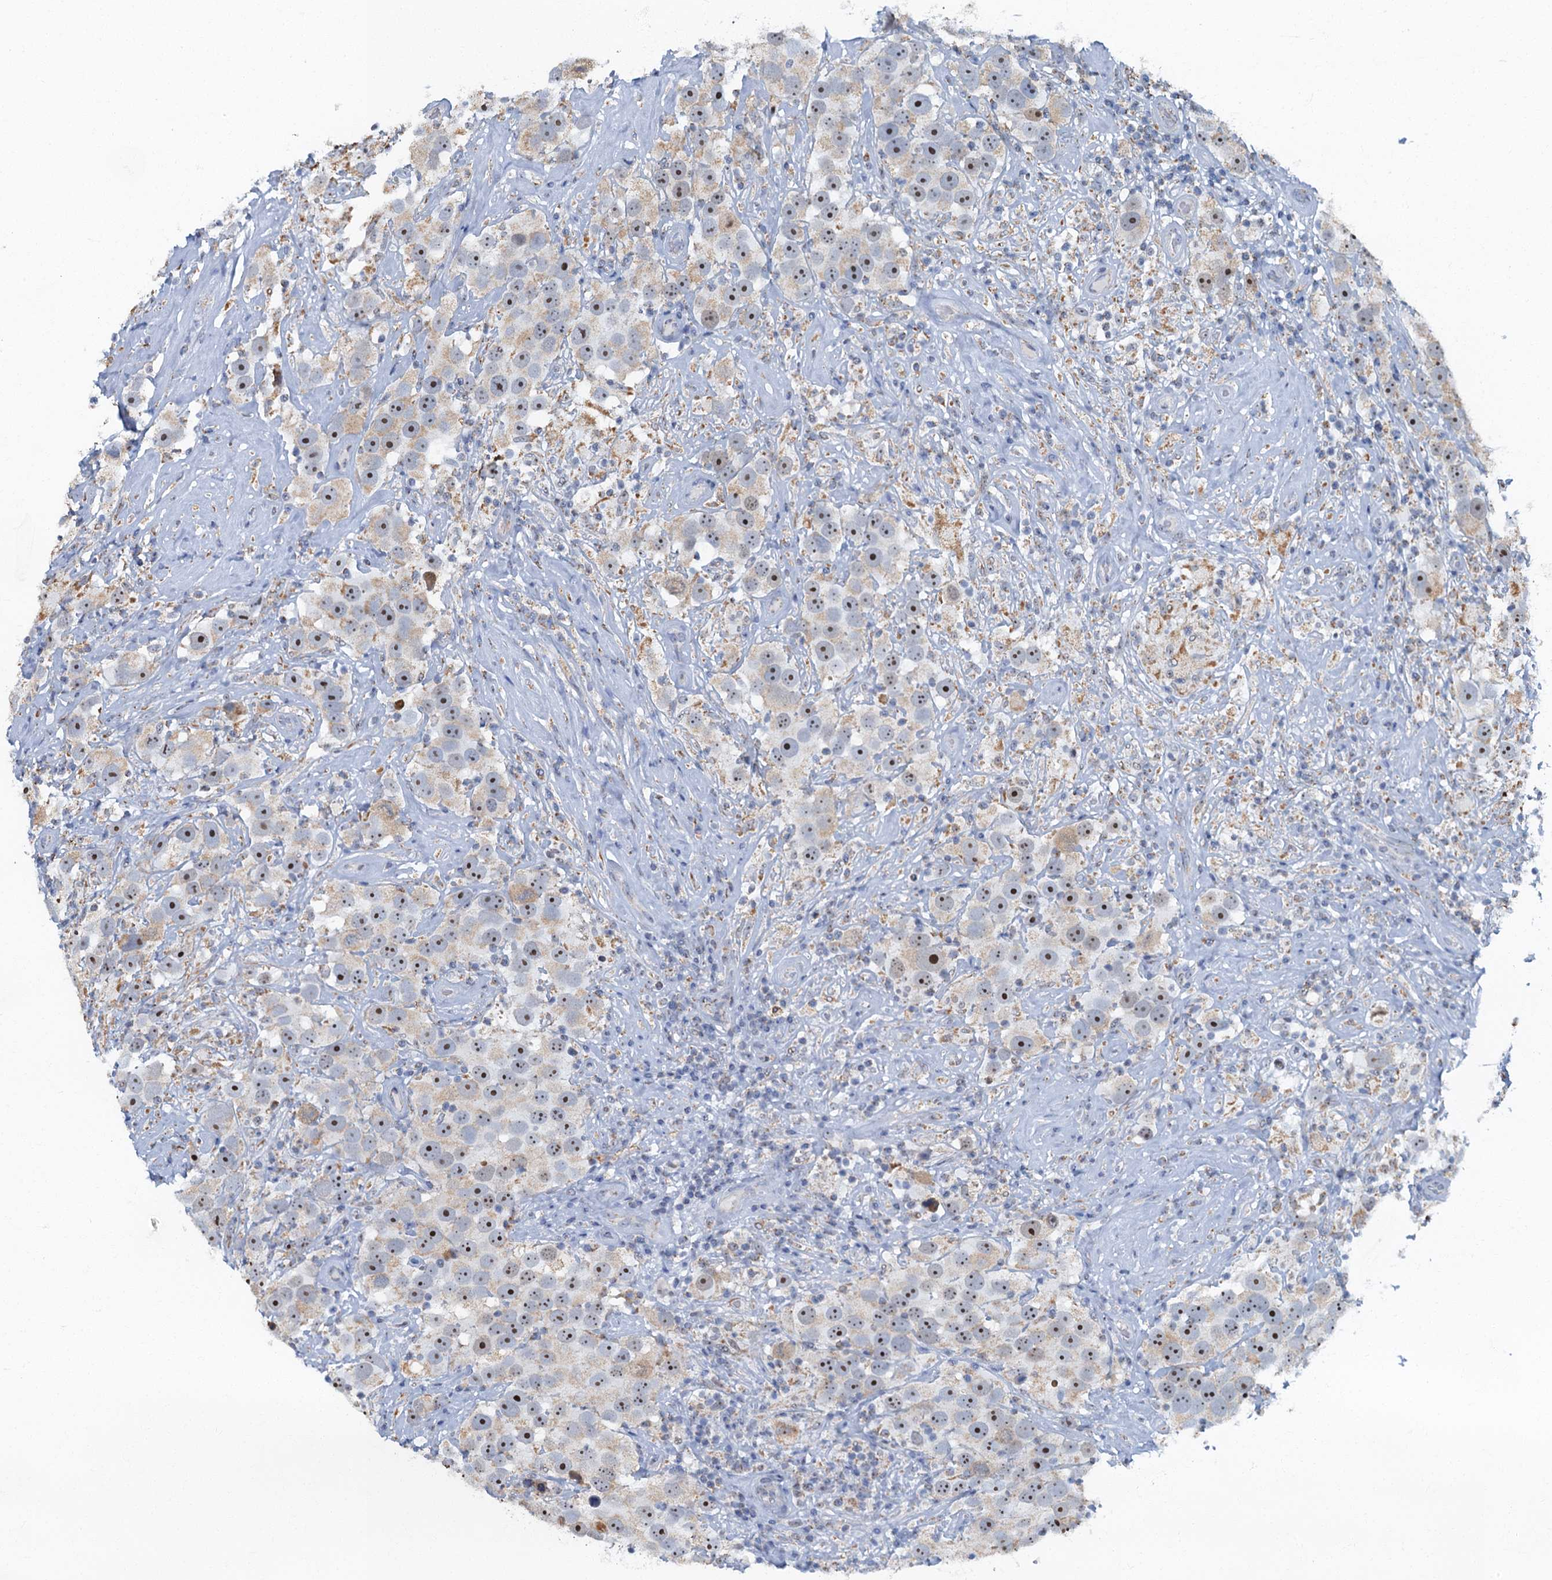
{"staining": {"intensity": "moderate", "quantity": "25%-75%", "location": "nuclear"}, "tissue": "testis cancer", "cell_type": "Tumor cells", "image_type": "cancer", "snomed": [{"axis": "morphology", "description": "Seminoma, NOS"}, {"axis": "topography", "description": "Testis"}], "caption": "Protein expression by immunohistochemistry shows moderate nuclear positivity in about 25%-75% of tumor cells in testis seminoma.", "gene": "RAD9B", "patient": {"sex": "male", "age": 49}}